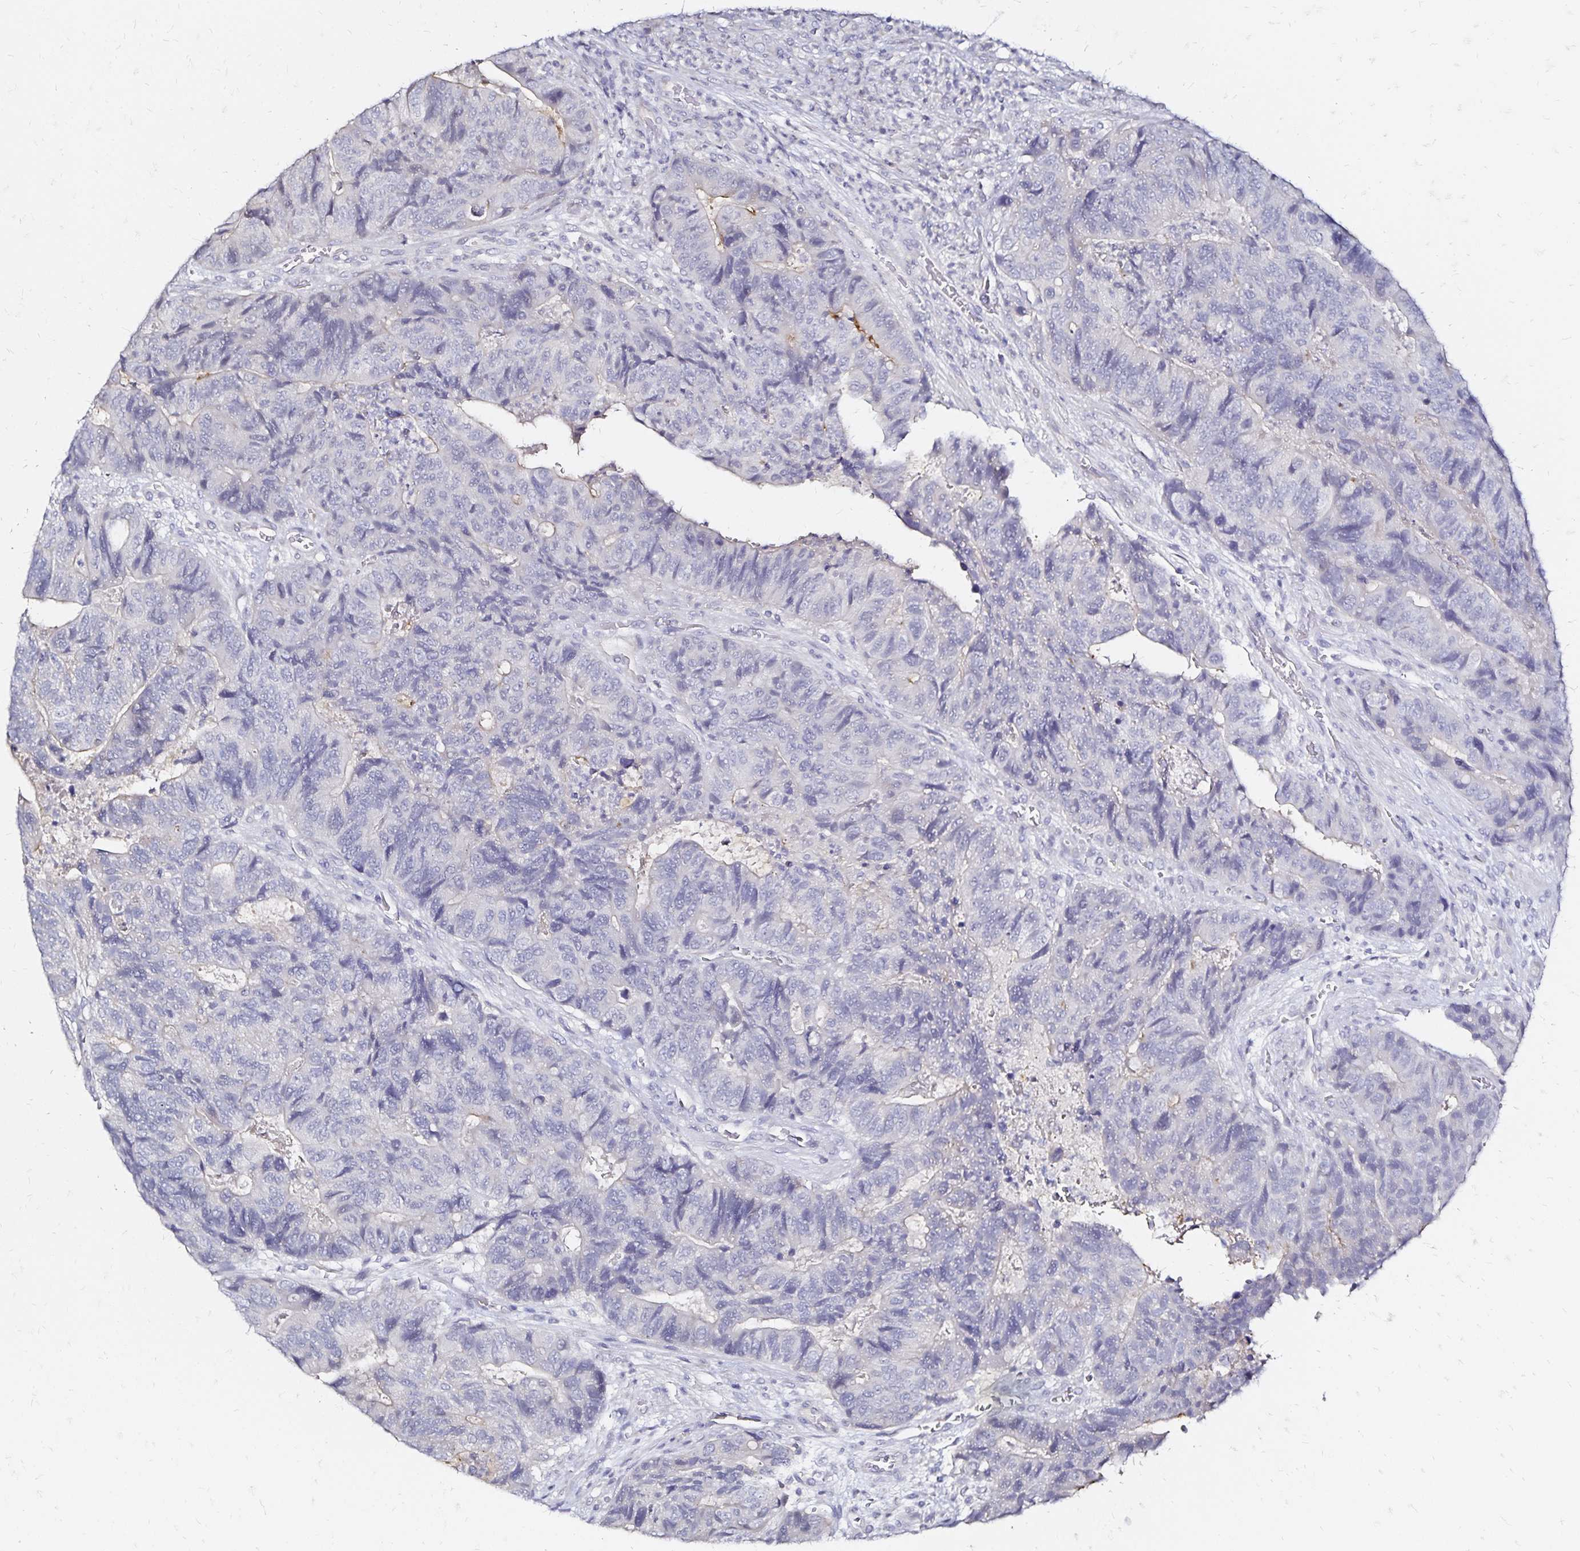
{"staining": {"intensity": "moderate", "quantity": "<25%", "location": "cytoplasmic/membranous"}, "tissue": "colorectal cancer", "cell_type": "Tumor cells", "image_type": "cancer", "snomed": [{"axis": "morphology", "description": "Normal tissue, NOS"}, {"axis": "morphology", "description": "Adenocarcinoma, NOS"}, {"axis": "topography", "description": "Colon"}], "caption": "IHC of human colorectal adenocarcinoma demonstrates low levels of moderate cytoplasmic/membranous positivity in approximately <25% of tumor cells.", "gene": "SLC5A1", "patient": {"sex": "female", "age": 48}}